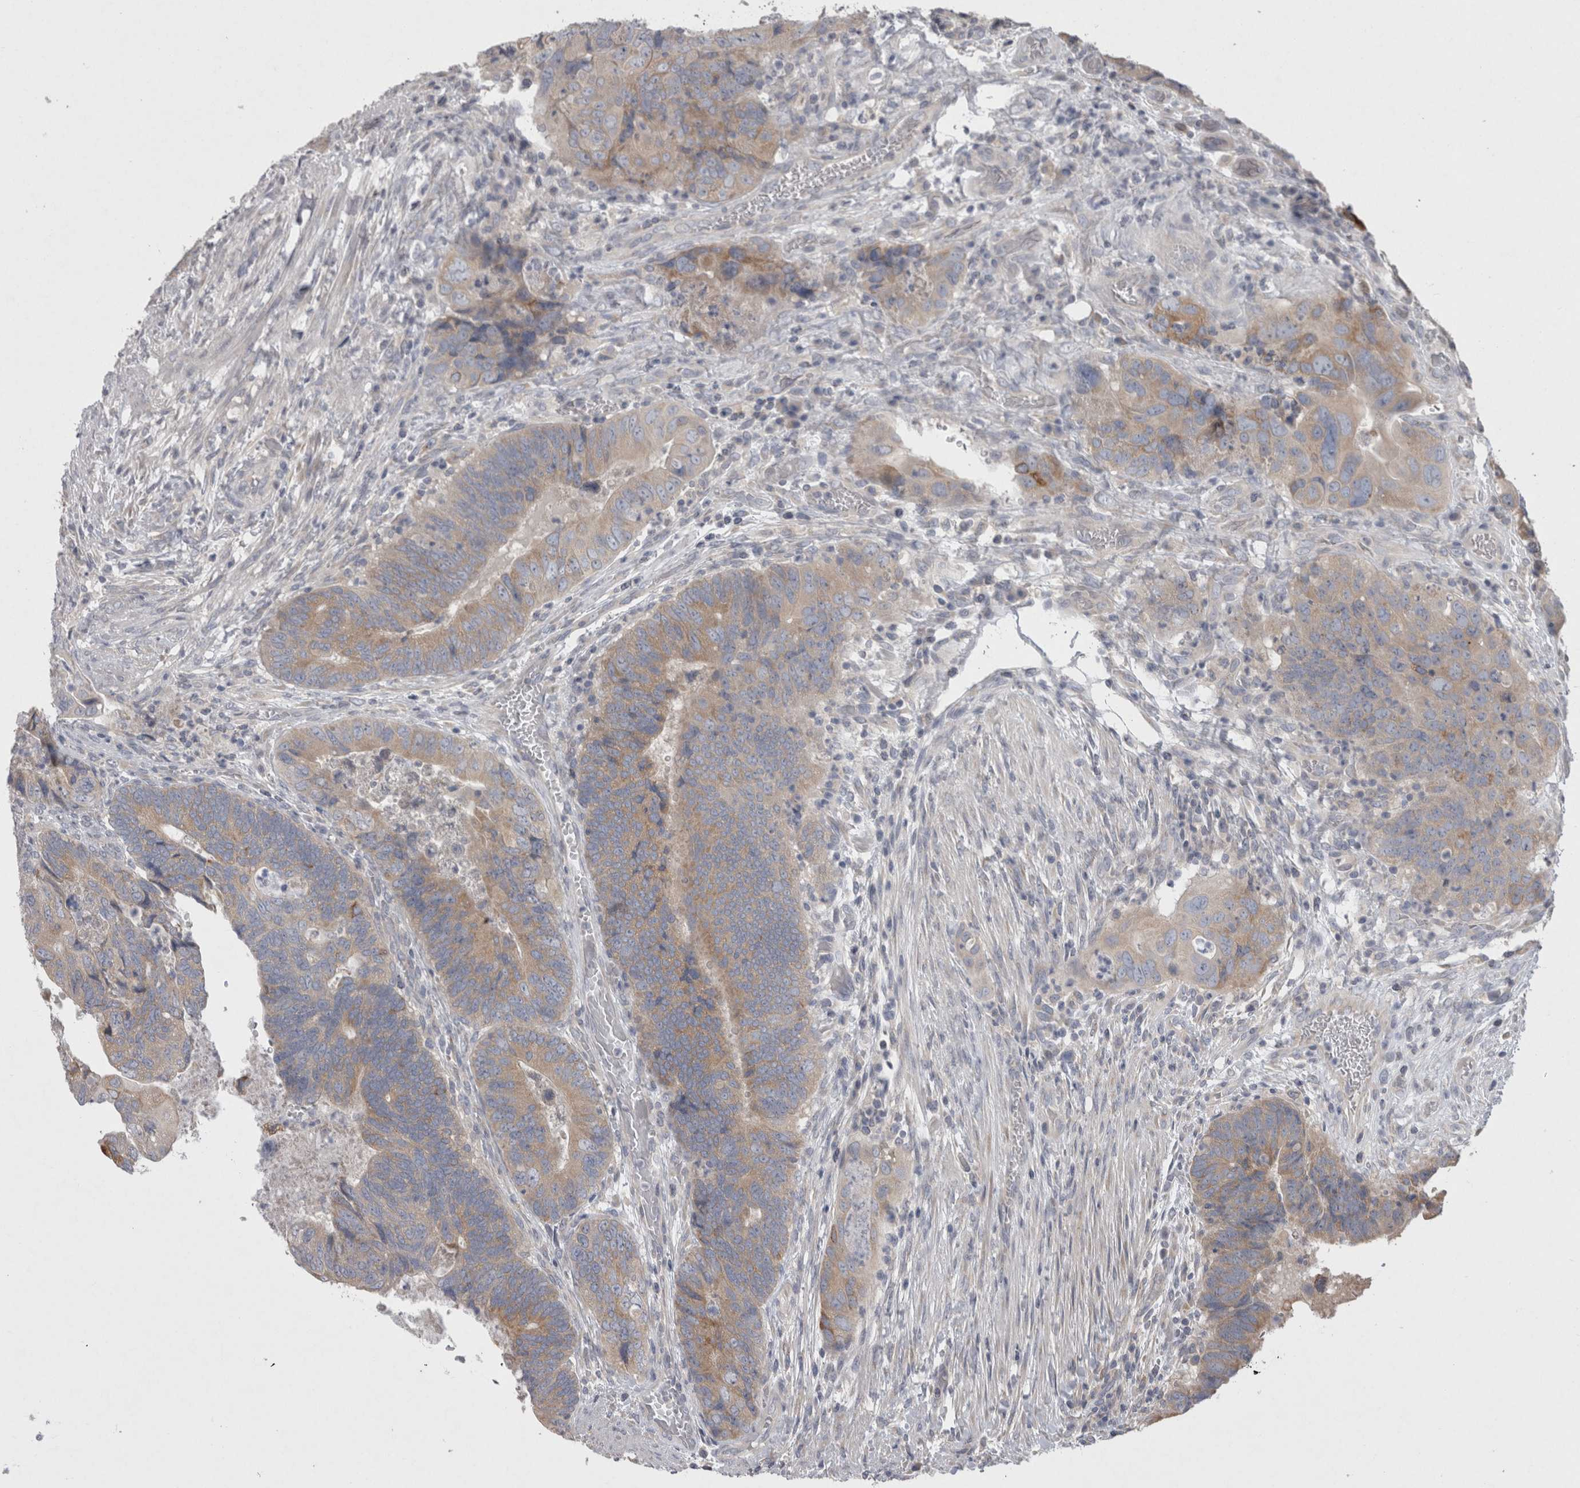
{"staining": {"intensity": "weak", "quantity": "25%-75%", "location": "cytoplasmic/membranous"}, "tissue": "colorectal cancer", "cell_type": "Tumor cells", "image_type": "cancer", "snomed": [{"axis": "morphology", "description": "Adenocarcinoma, NOS"}, {"axis": "topography", "description": "Rectum"}], "caption": "Protein expression analysis of human adenocarcinoma (colorectal) reveals weak cytoplasmic/membranous expression in about 25%-75% of tumor cells. The staining was performed using DAB, with brown indicating positive protein expression. Nuclei are stained blue with hematoxylin.", "gene": "LRRC40", "patient": {"sex": "male", "age": 63}}